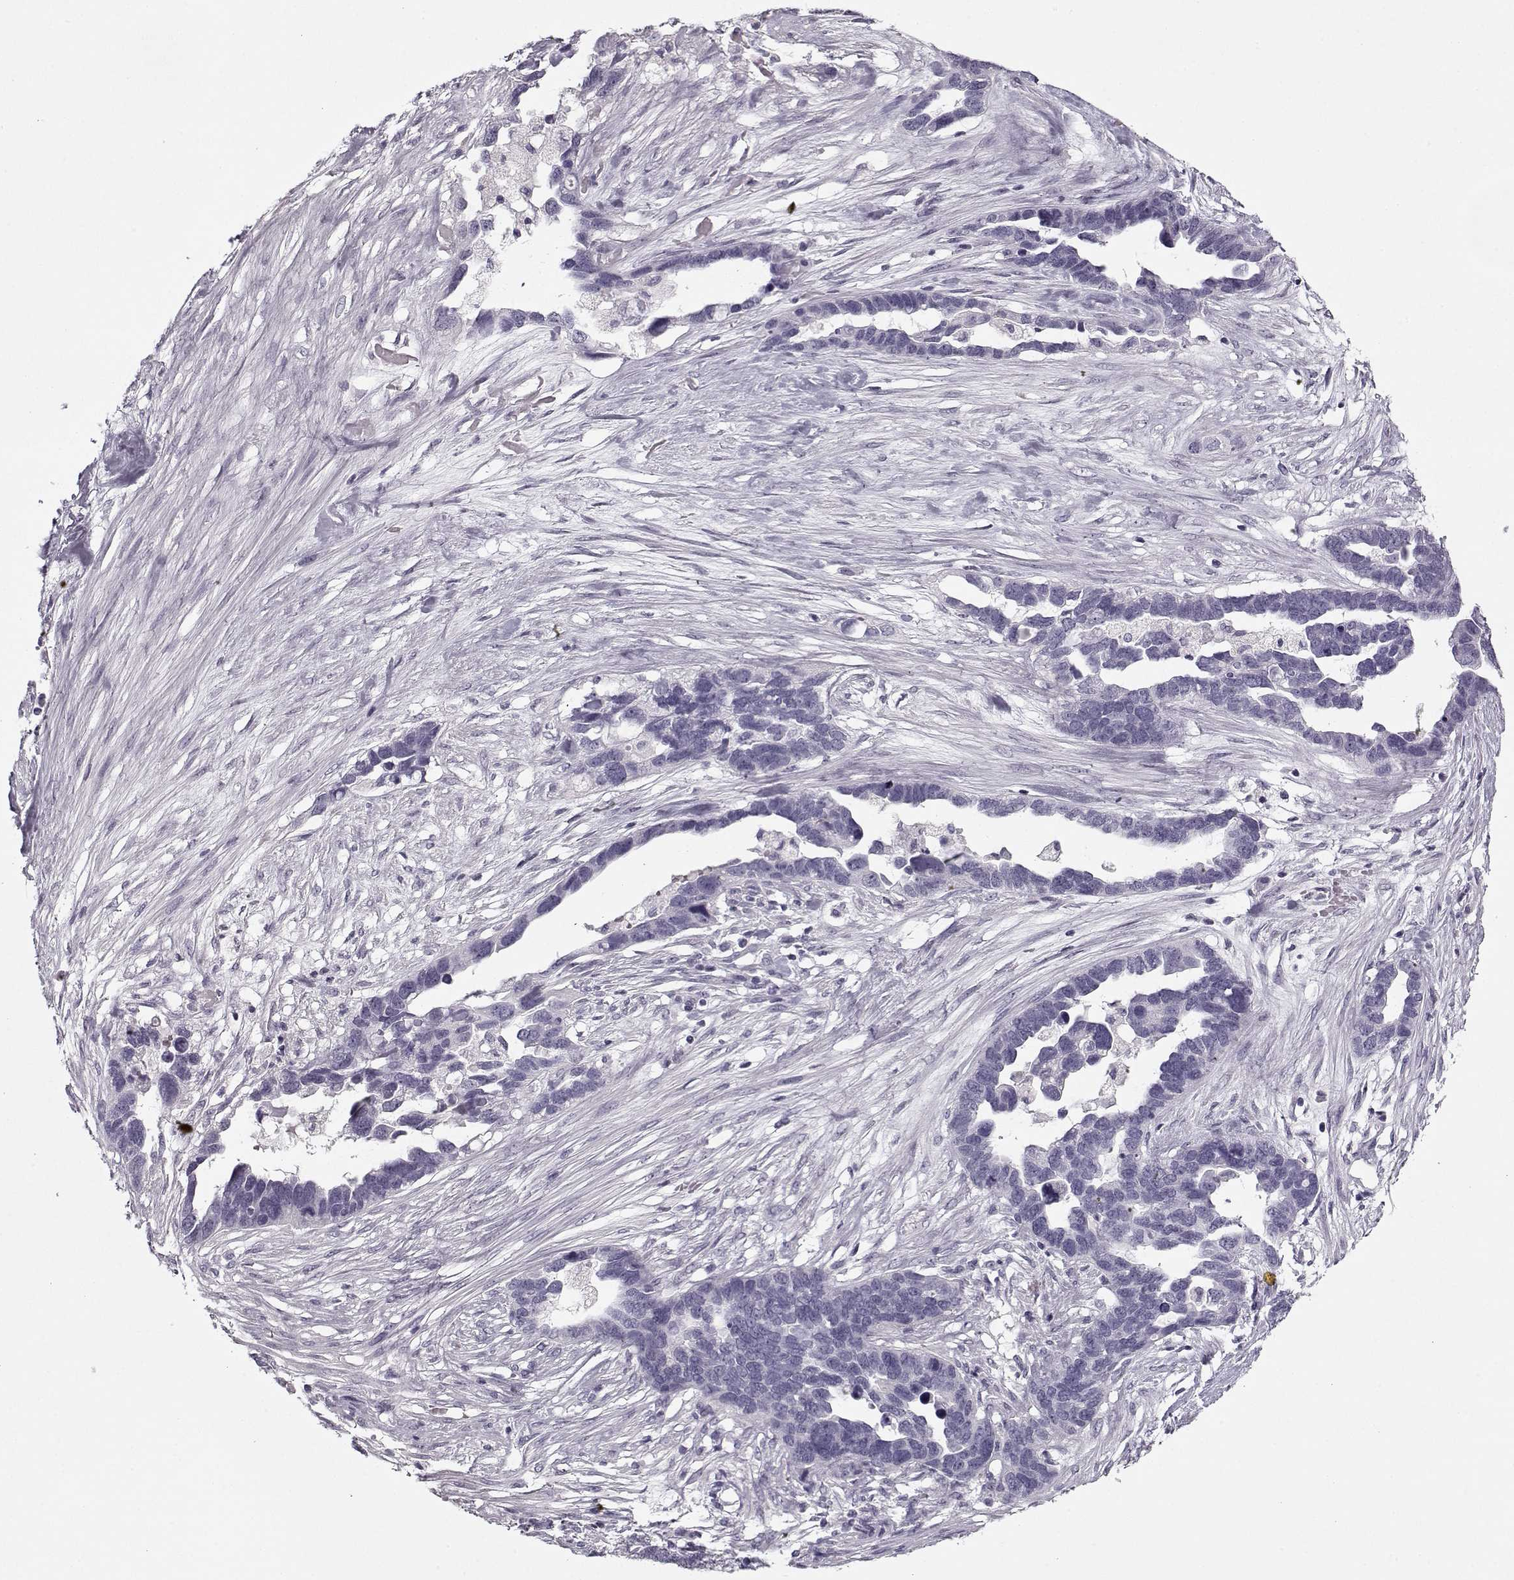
{"staining": {"intensity": "negative", "quantity": "none", "location": "none"}, "tissue": "ovarian cancer", "cell_type": "Tumor cells", "image_type": "cancer", "snomed": [{"axis": "morphology", "description": "Cystadenocarcinoma, serous, NOS"}, {"axis": "topography", "description": "Ovary"}], "caption": "Image shows no significant protein staining in tumor cells of ovarian cancer (serous cystadenocarcinoma).", "gene": "PNMT", "patient": {"sex": "female", "age": 54}}